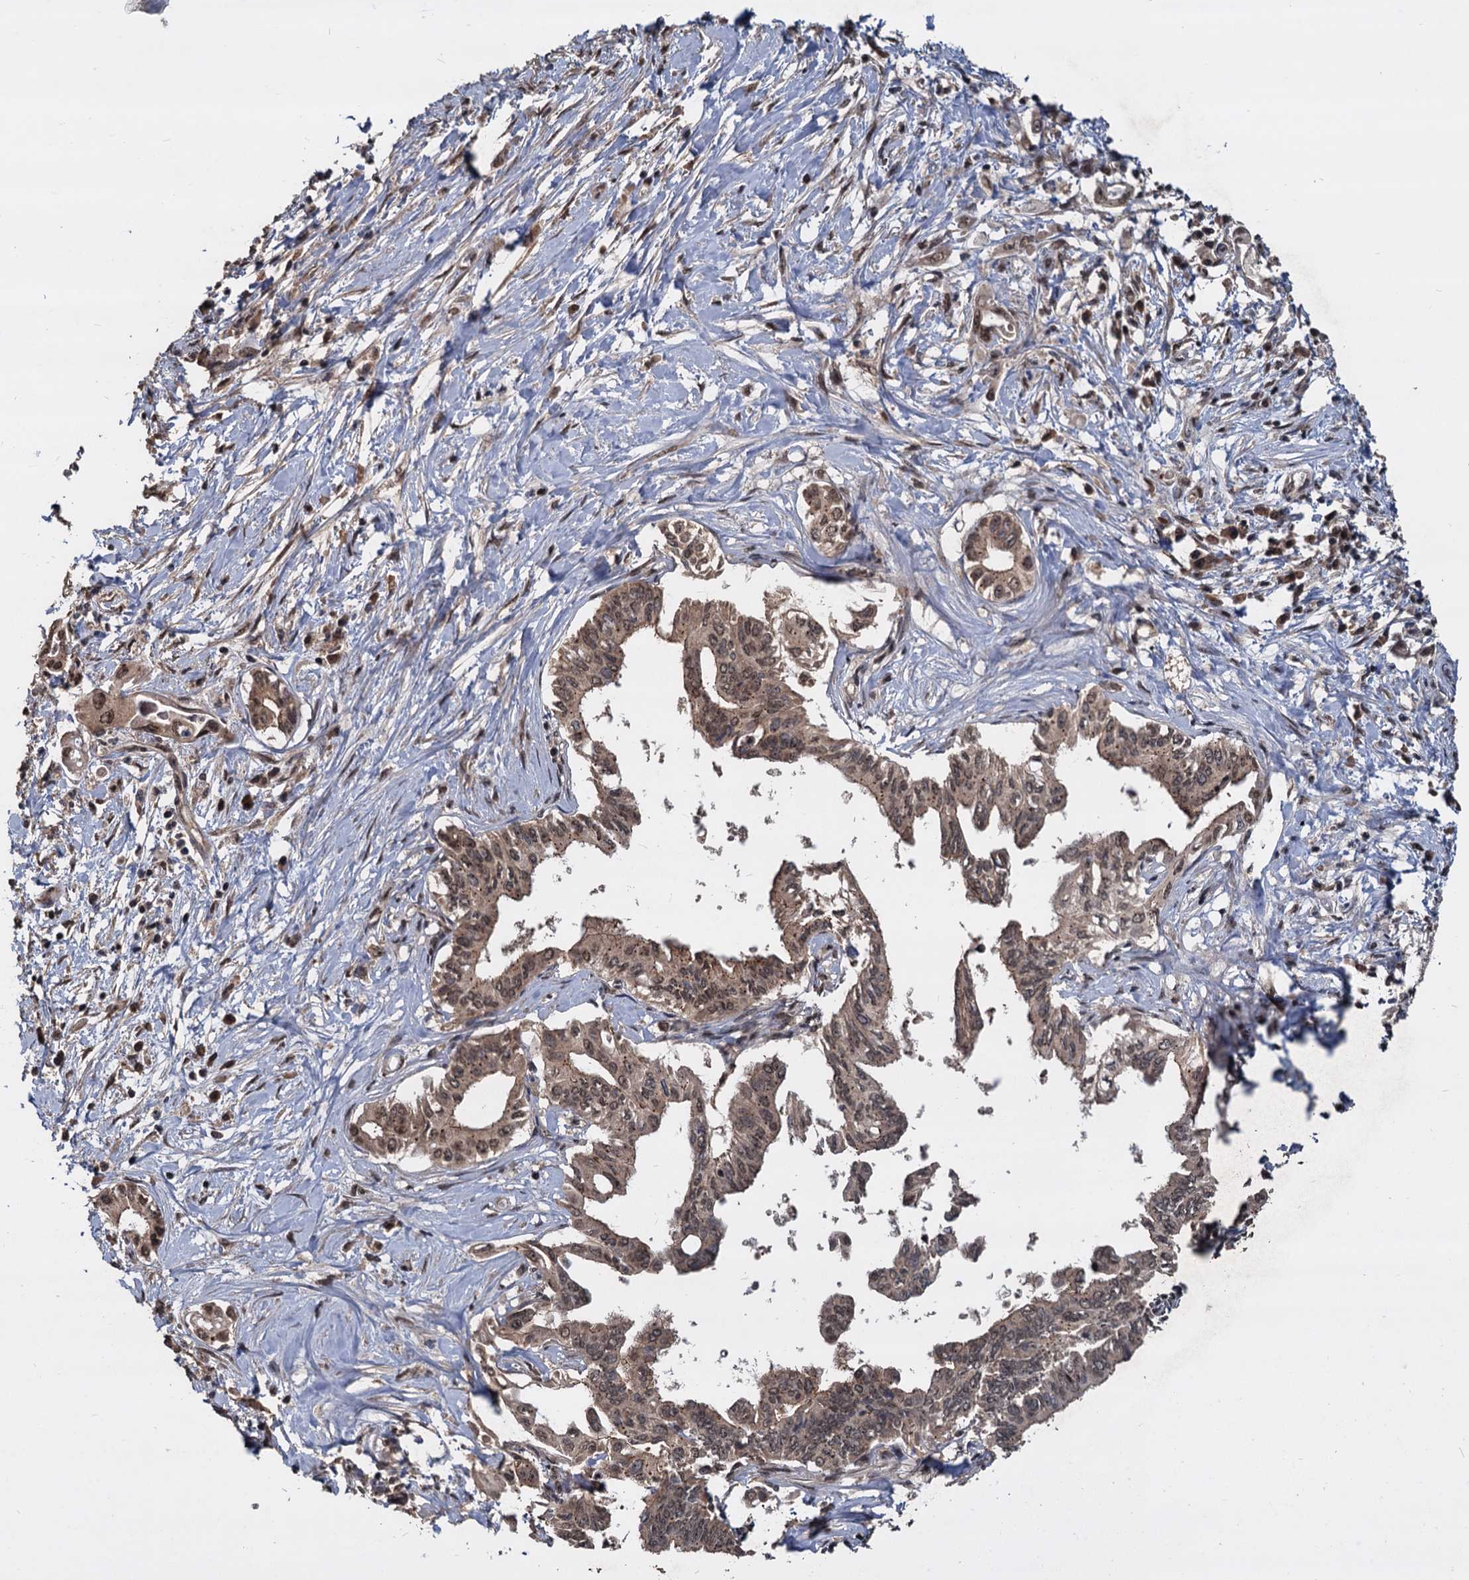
{"staining": {"intensity": "moderate", "quantity": ">75%", "location": "cytoplasmic/membranous,nuclear"}, "tissue": "pancreatic cancer", "cell_type": "Tumor cells", "image_type": "cancer", "snomed": [{"axis": "morphology", "description": "Adenocarcinoma, NOS"}, {"axis": "topography", "description": "Pancreas"}], "caption": "A brown stain shows moderate cytoplasmic/membranous and nuclear staining of a protein in human pancreatic cancer tumor cells.", "gene": "FAM216B", "patient": {"sex": "female", "age": 77}}